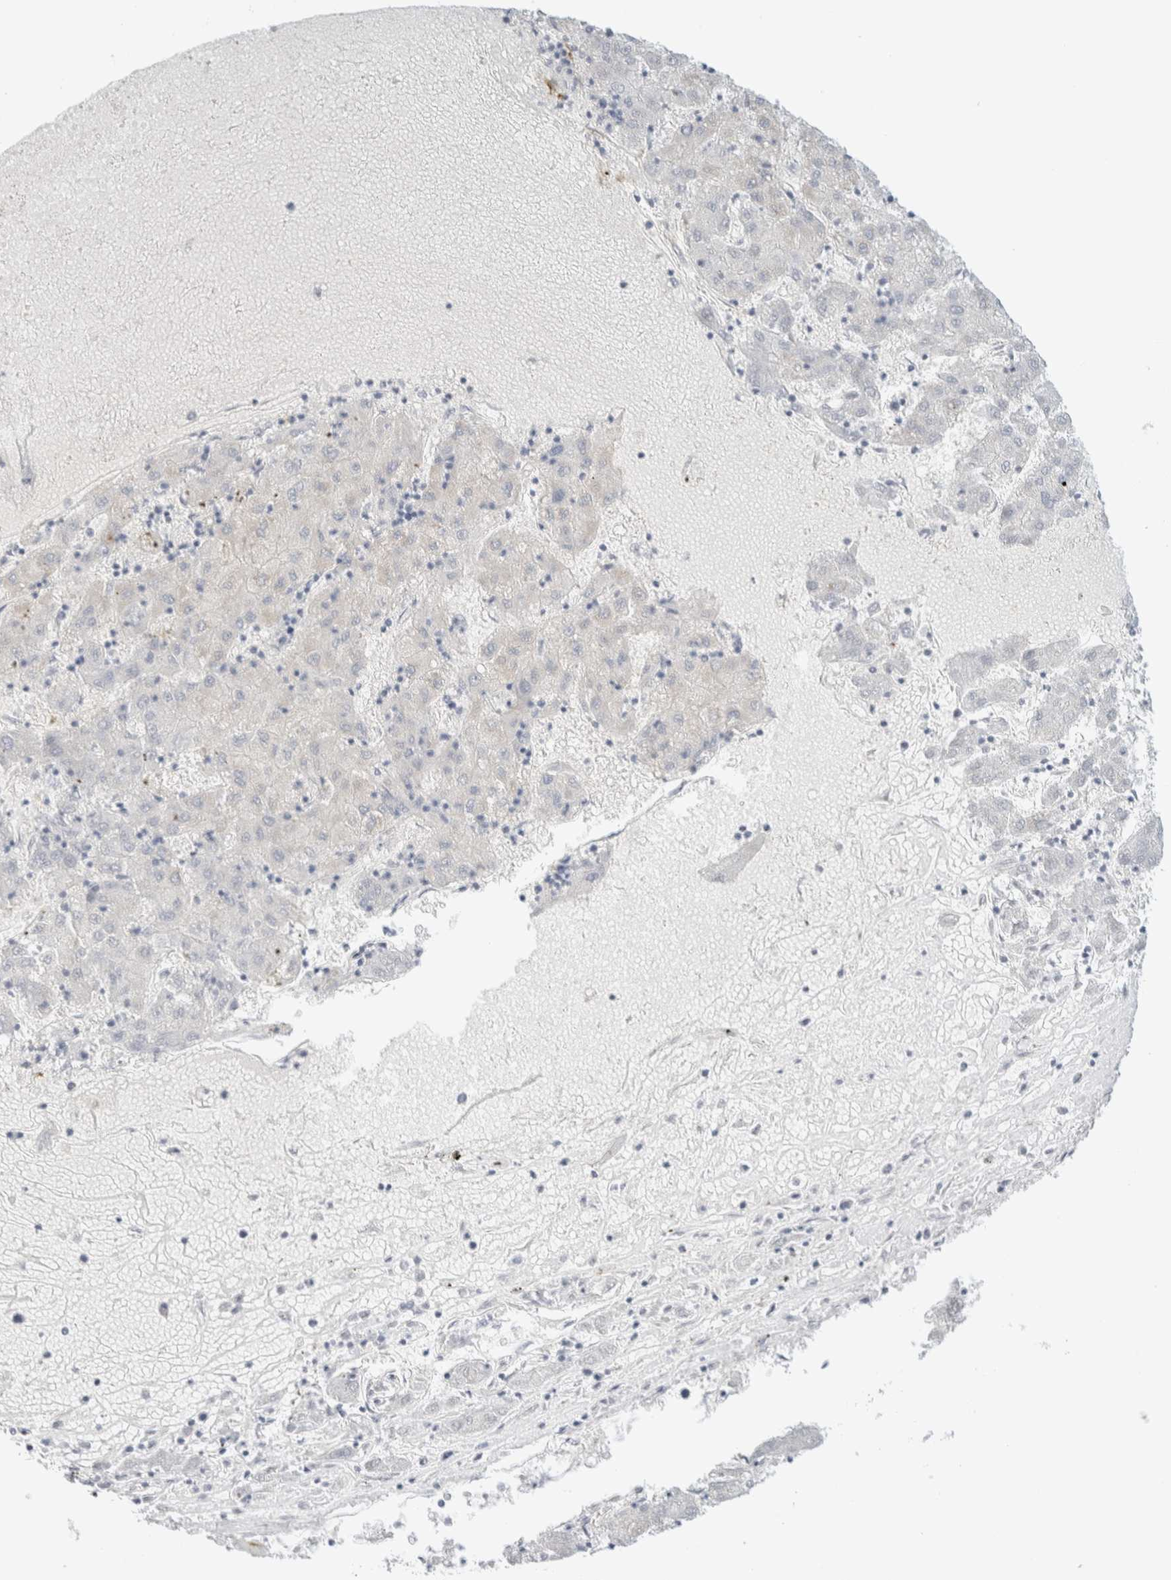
{"staining": {"intensity": "negative", "quantity": "none", "location": "none"}, "tissue": "liver cancer", "cell_type": "Tumor cells", "image_type": "cancer", "snomed": [{"axis": "morphology", "description": "Carcinoma, Hepatocellular, NOS"}, {"axis": "topography", "description": "Liver"}], "caption": "A micrograph of hepatocellular carcinoma (liver) stained for a protein reveals no brown staining in tumor cells. (Brightfield microscopy of DAB (3,3'-diaminobenzidine) immunohistochemistry at high magnification).", "gene": "ATCAY", "patient": {"sex": "male", "age": 72}}